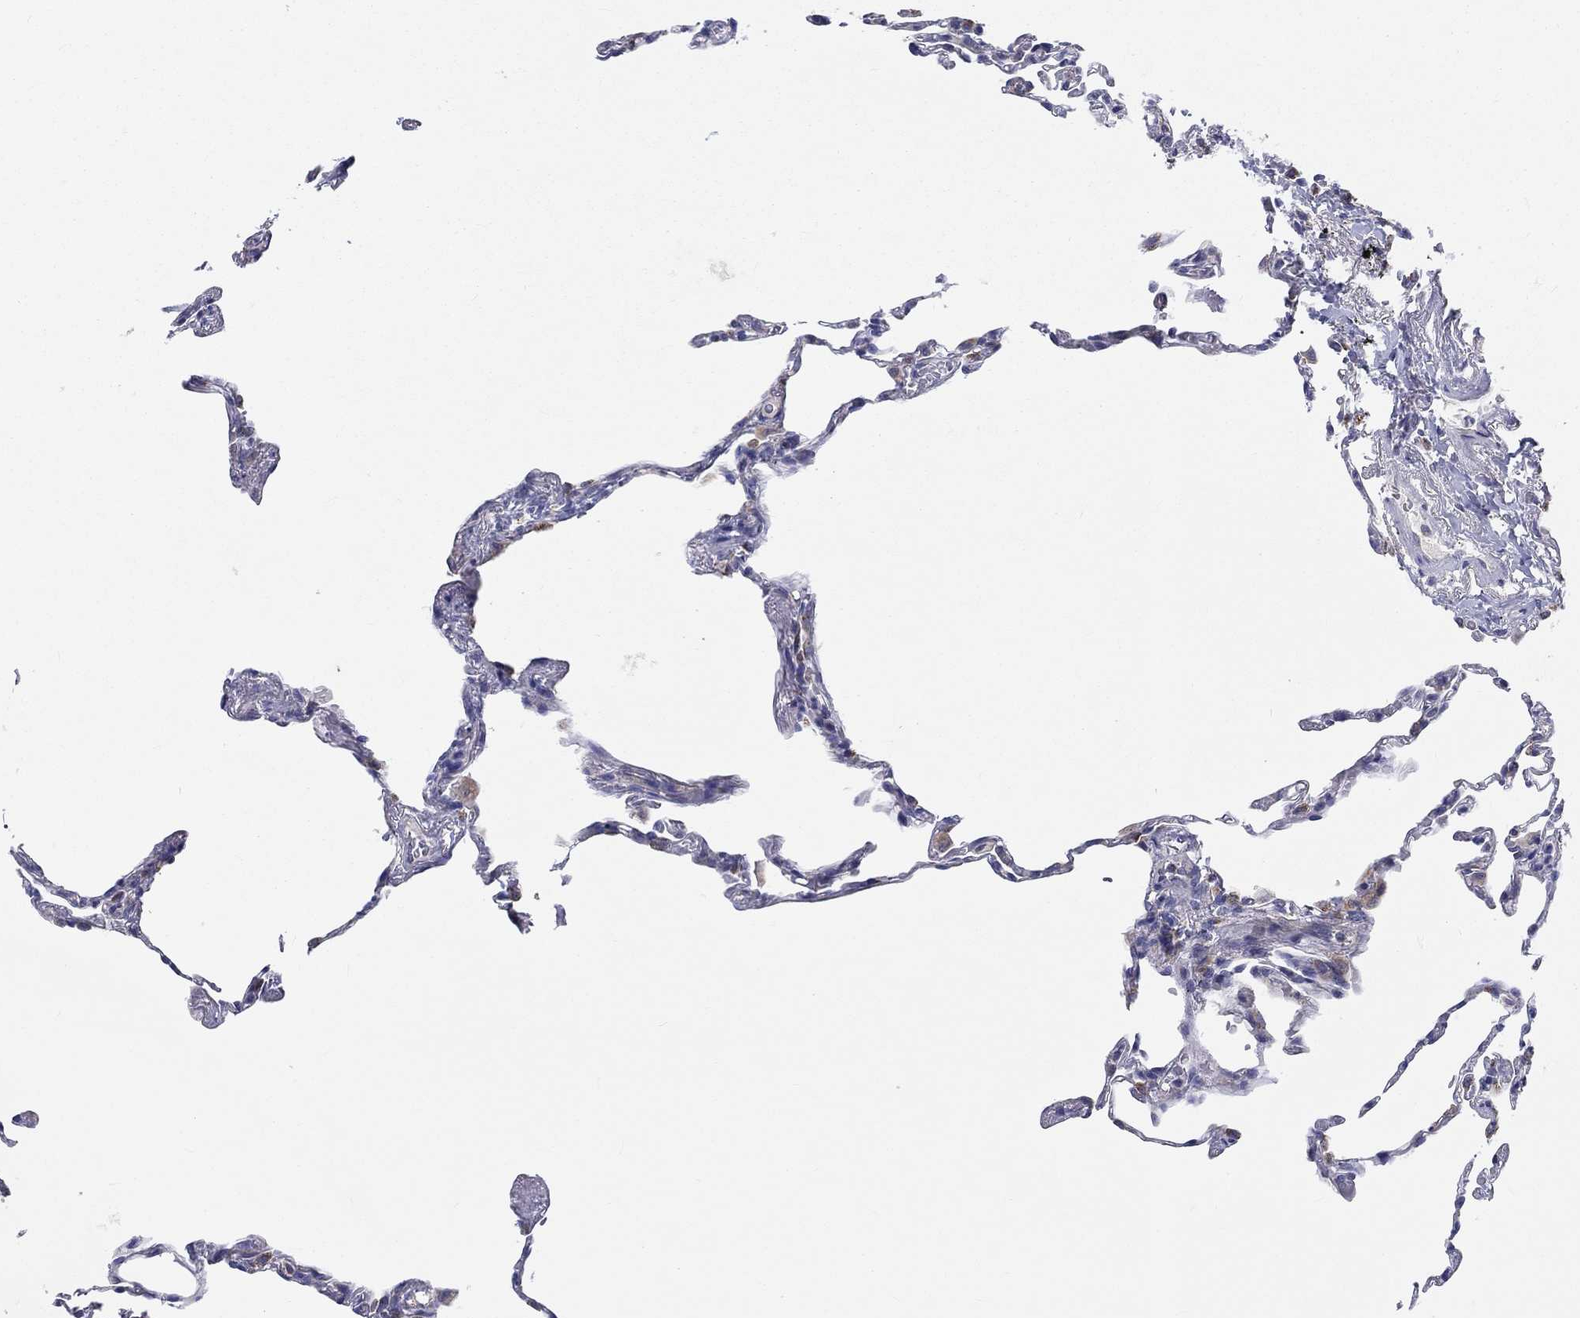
{"staining": {"intensity": "negative", "quantity": "none", "location": "none"}, "tissue": "lung", "cell_type": "Alveolar cells", "image_type": "normal", "snomed": [{"axis": "morphology", "description": "Normal tissue, NOS"}, {"axis": "topography", "description": "Lung"}], "caption": "A histopathology image of human lung is negative for staining in alveolar cells.", "gene": "BCO2", "patient": {"sex": "female", "age": 57}}